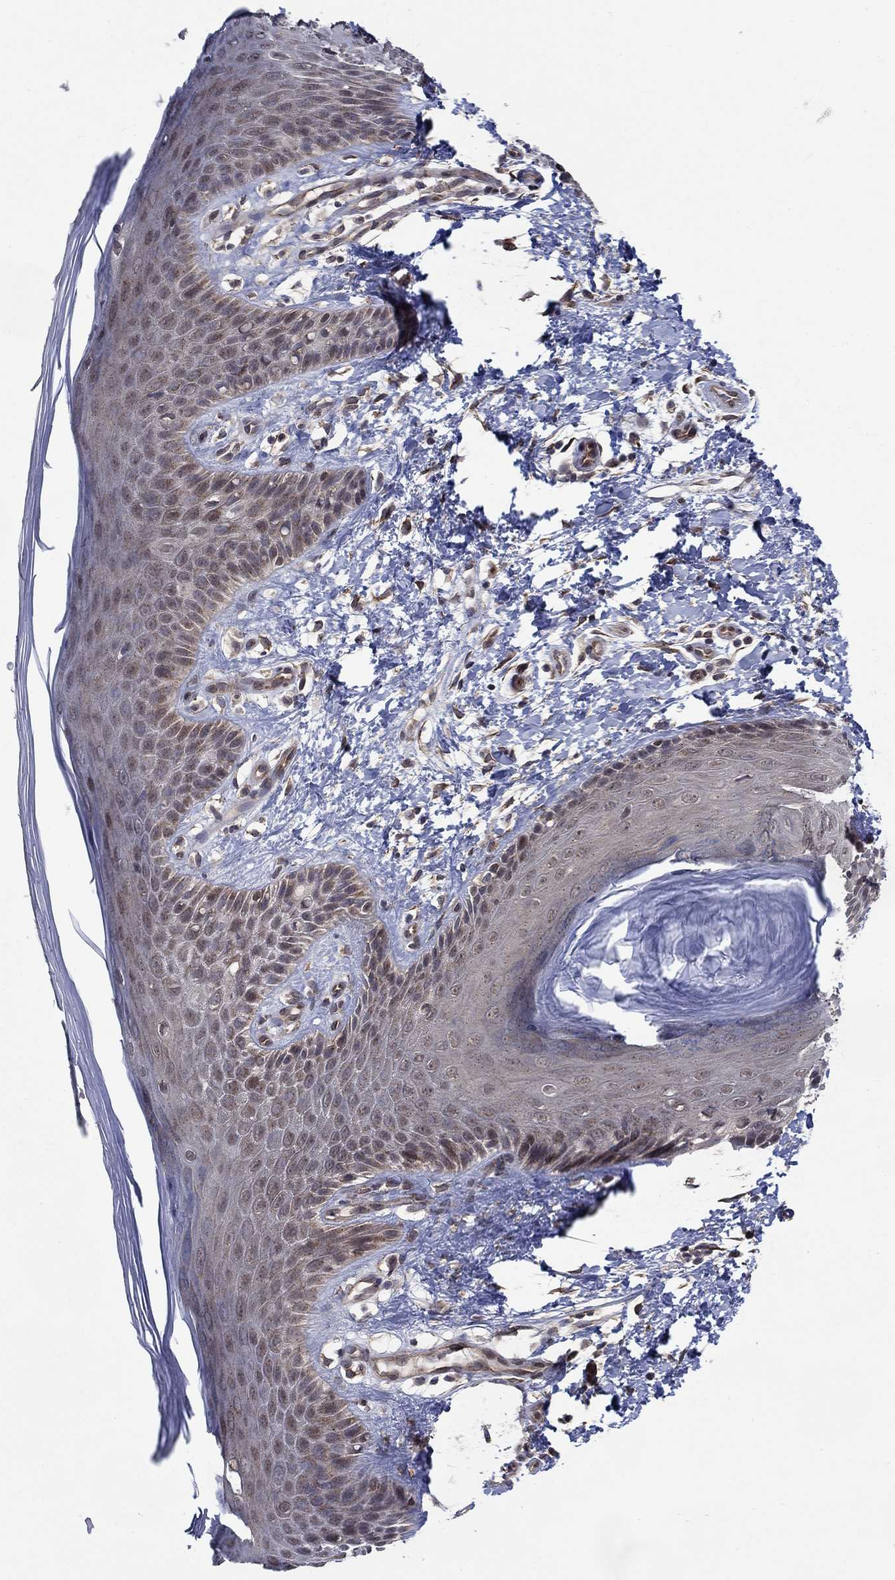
{"staining": {"intensity": "moderate", "quantity": "25%-75%", "location": "cytoplasmic/membranous,nuclear"}, "tissue": "skin", "cell_type": "Epidermal cells", "image_type": "normal", "snomed": [{"axis": "morphology", "description": "Normal tissue, NOS"}, {"axis": "topography", "description": "Anal"}], "caption": "Immunohistochemical staining of benign human skin shows 25%-75% levels of moderate cytoplasmic/membranous,nuclear protein expression in about 25%-75% of epidermal cells.", "gene": "SH3RF1", "patient": {"sex": "male", "age": 36}}